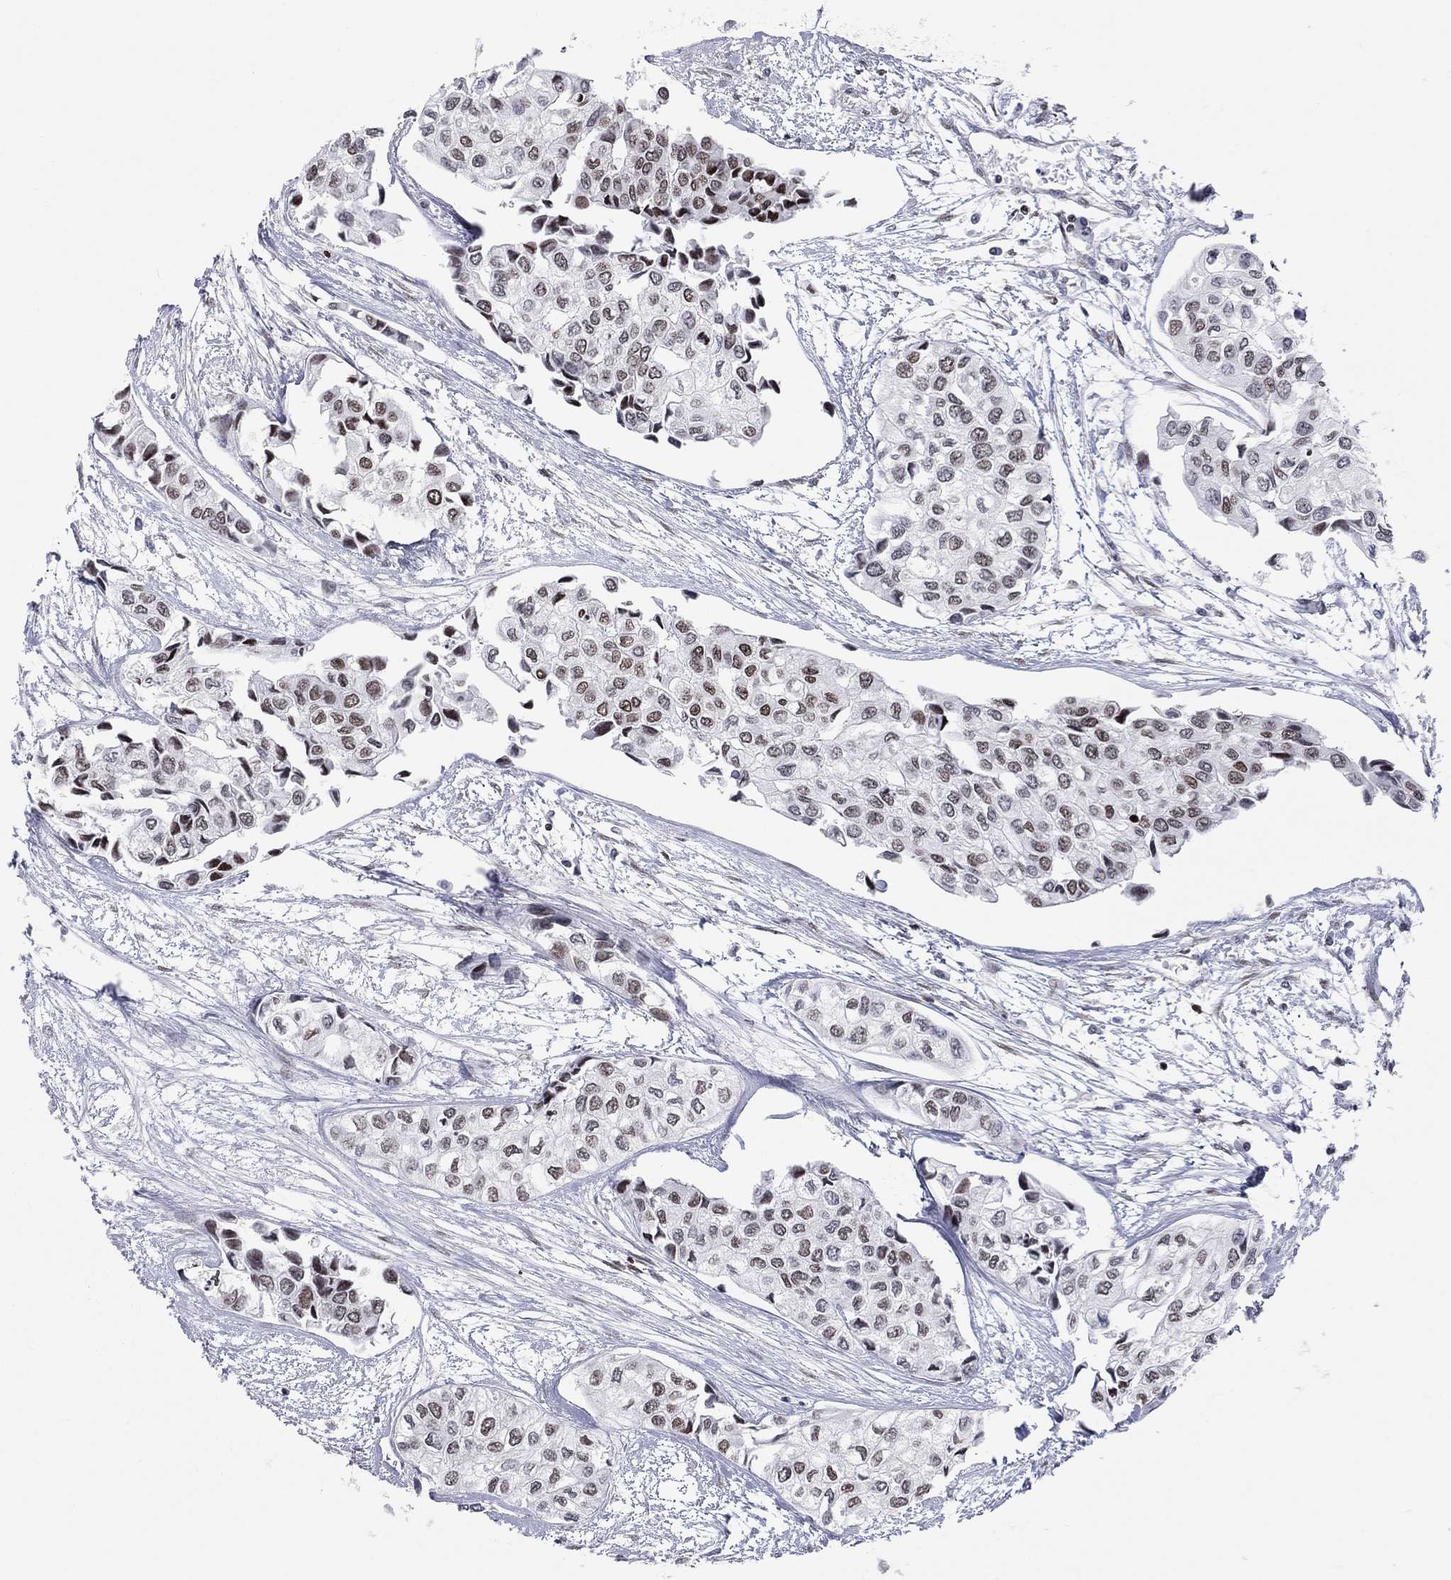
{"staining": {"intensity": "weak", "quantity": "25%-75%", "location": "nuclear"}, "tissue": "urothelial cancer", "cell_type": "Tumor cells", "image_type": "cancer", "snomed": [{"axis": "morphology", "description": "Urothelial carcinoma, High grade"}, {"axis": "topography", "description": "Urinary bladder"}], "caption": "Urothelial cancer tissue exhibits weak nuclear positivity in approximately 25%-75% of tumor cells", "gene": "H2AX", "patient": {"sex": "male", "age": 73}}